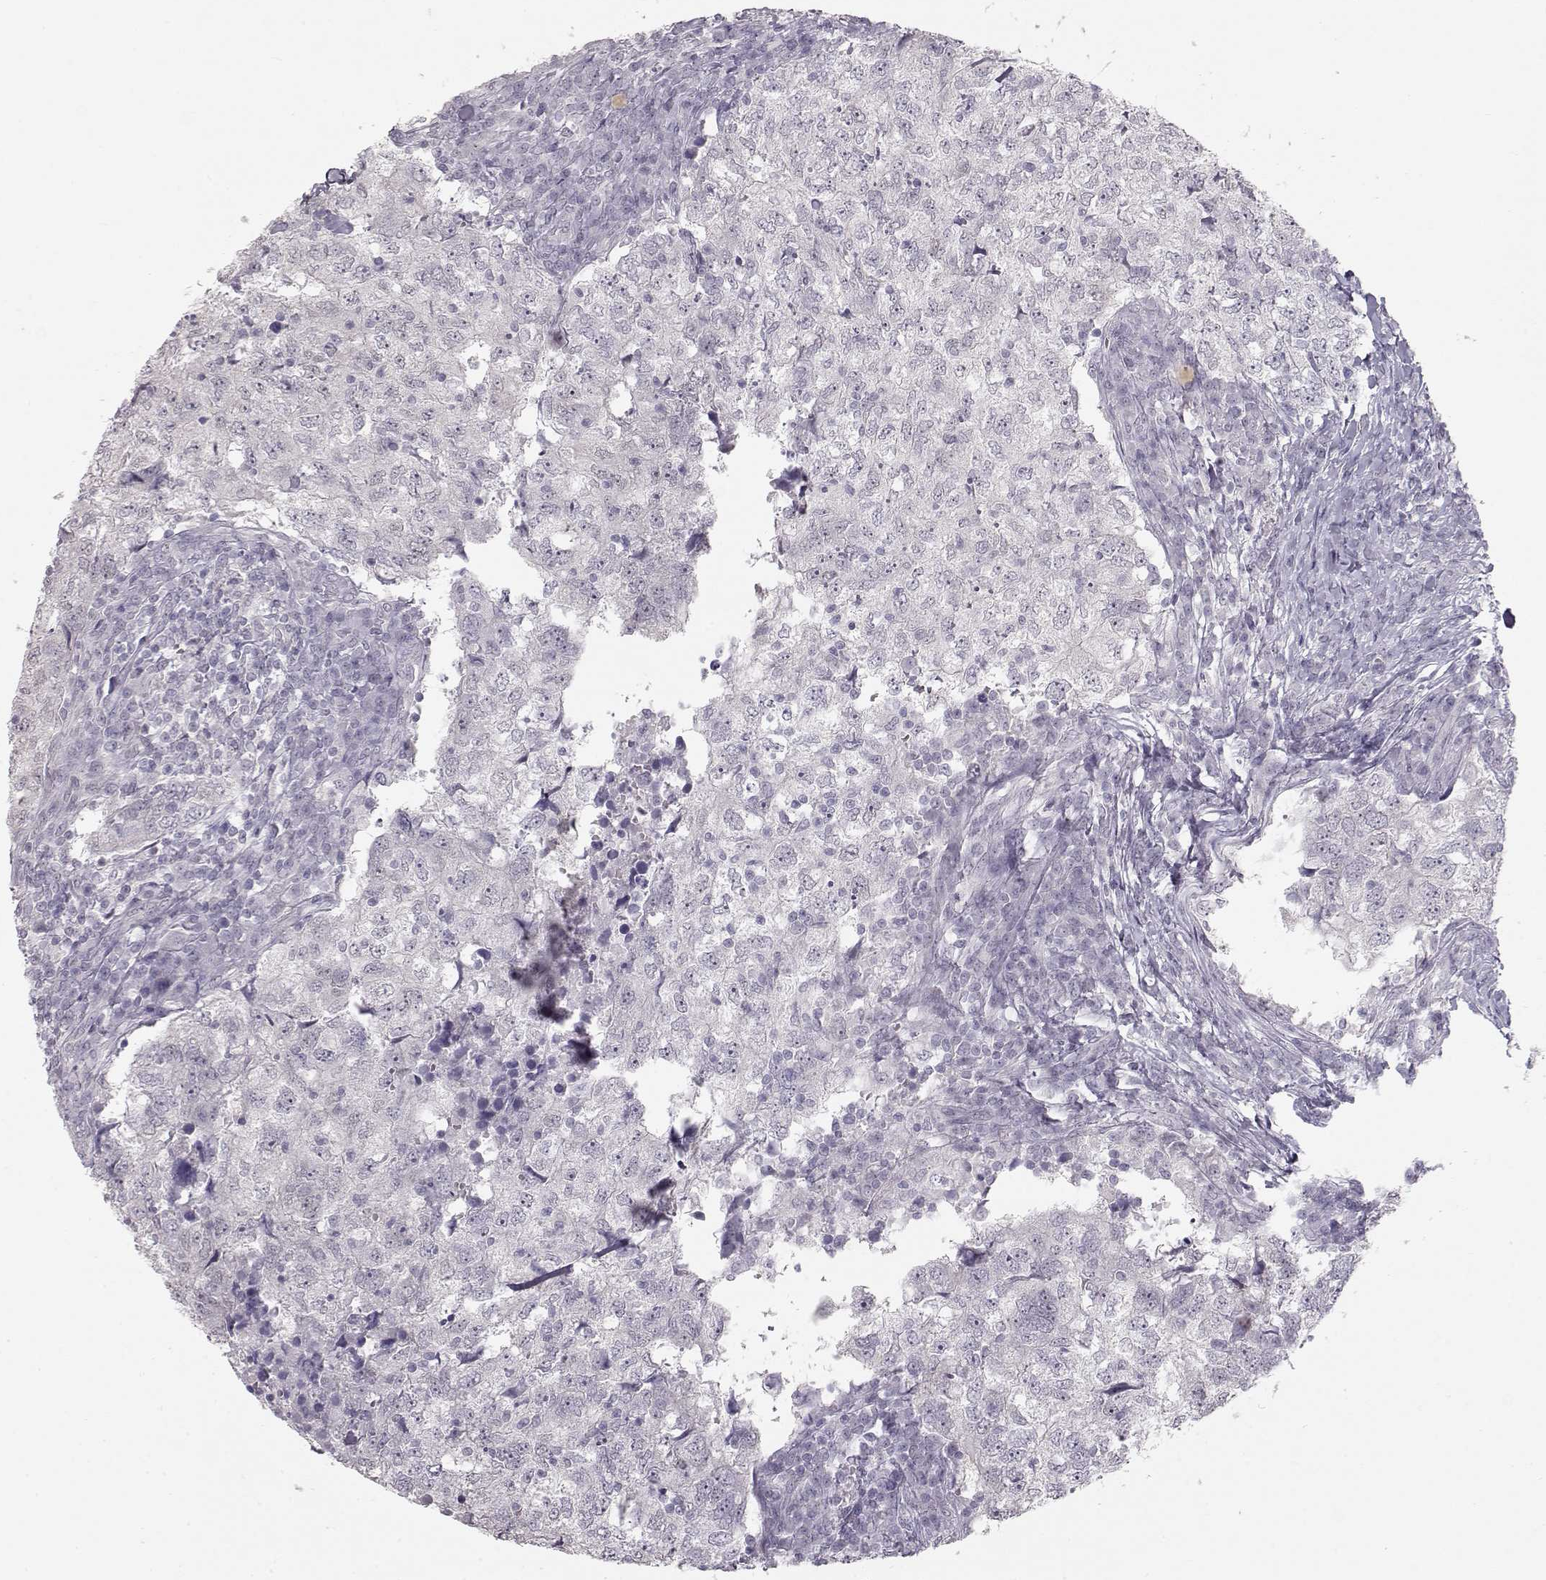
{"staining": {"intensity": "negative", "quantity": "none", "location": "none"}, "tissue": "breast cancer", "cell_type": "Tumor cells", "image_type": "cancer", "snomed": [{"axis": "morphology", "description": "Duct carcinoma"}, {"axis": "topography", "description": "Breast"}], "caption": "The image reveals no significant staining in tumor cells of intraductal carcinoma (breast). (Immunohistochemistry (ihc), brightfield microscopy, high magnification).", "gene": "FAM205A", "patient": {"sex": "female", "age": 30}}